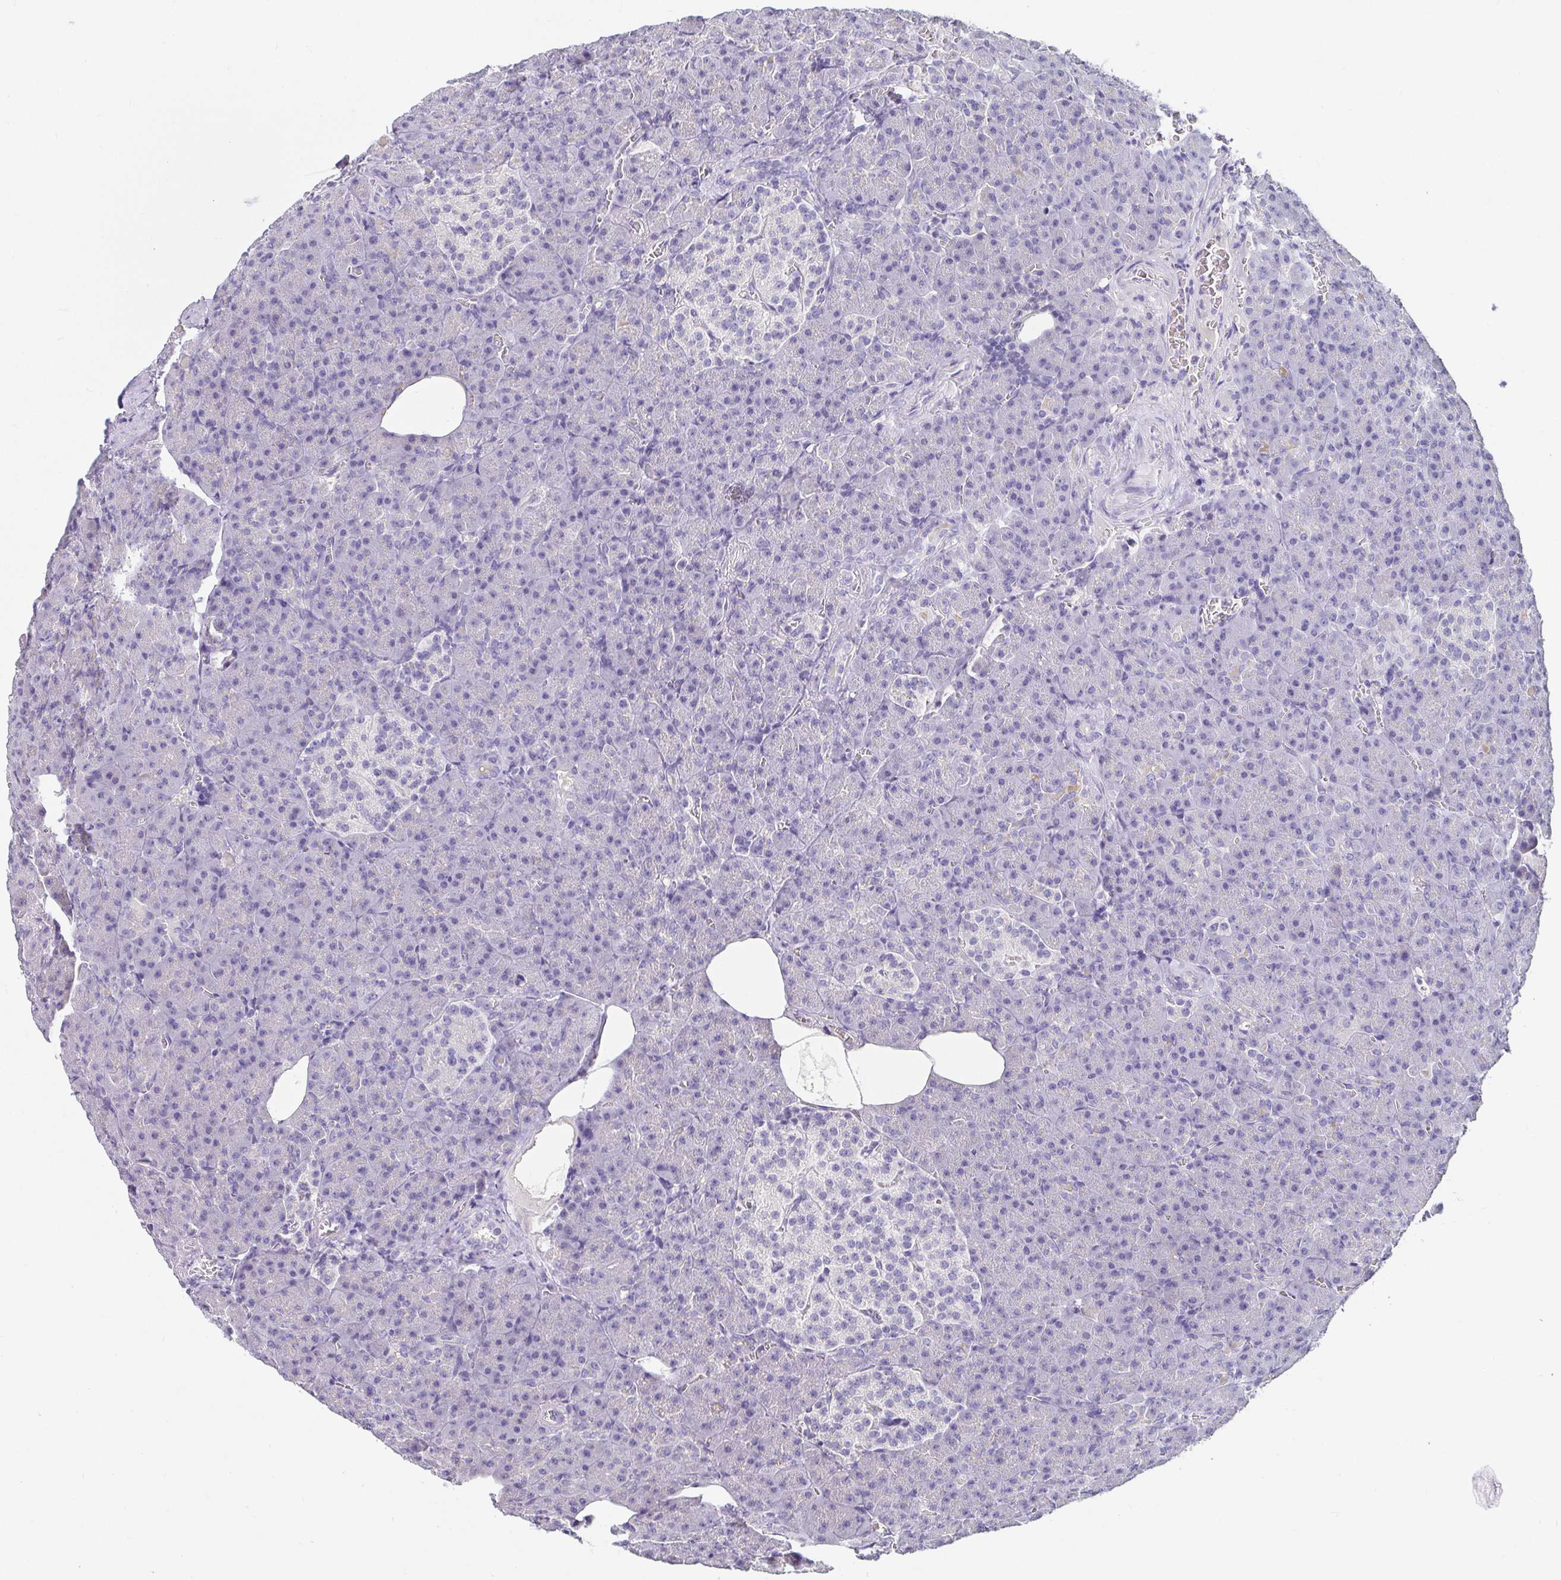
{"staining": {"intensity": "negative", "quantity": "none", "location": "none"}, "tissue": "pancreas", "cell_type": "Exocrine glandular cells", "image_type": "normal", "snomed": [{"axis": "morphology", "description": "Normal tissue, NOS"}, {"axis": "topography", "description": "Pancreas"}], "caption": "Exocrine glandular cells show no significant protein expression in normal pancreas. (IHC, brightfield microscopy, high magnification).", "gene": "ANLN", "patient": {"sex": "female", "age": 74}}